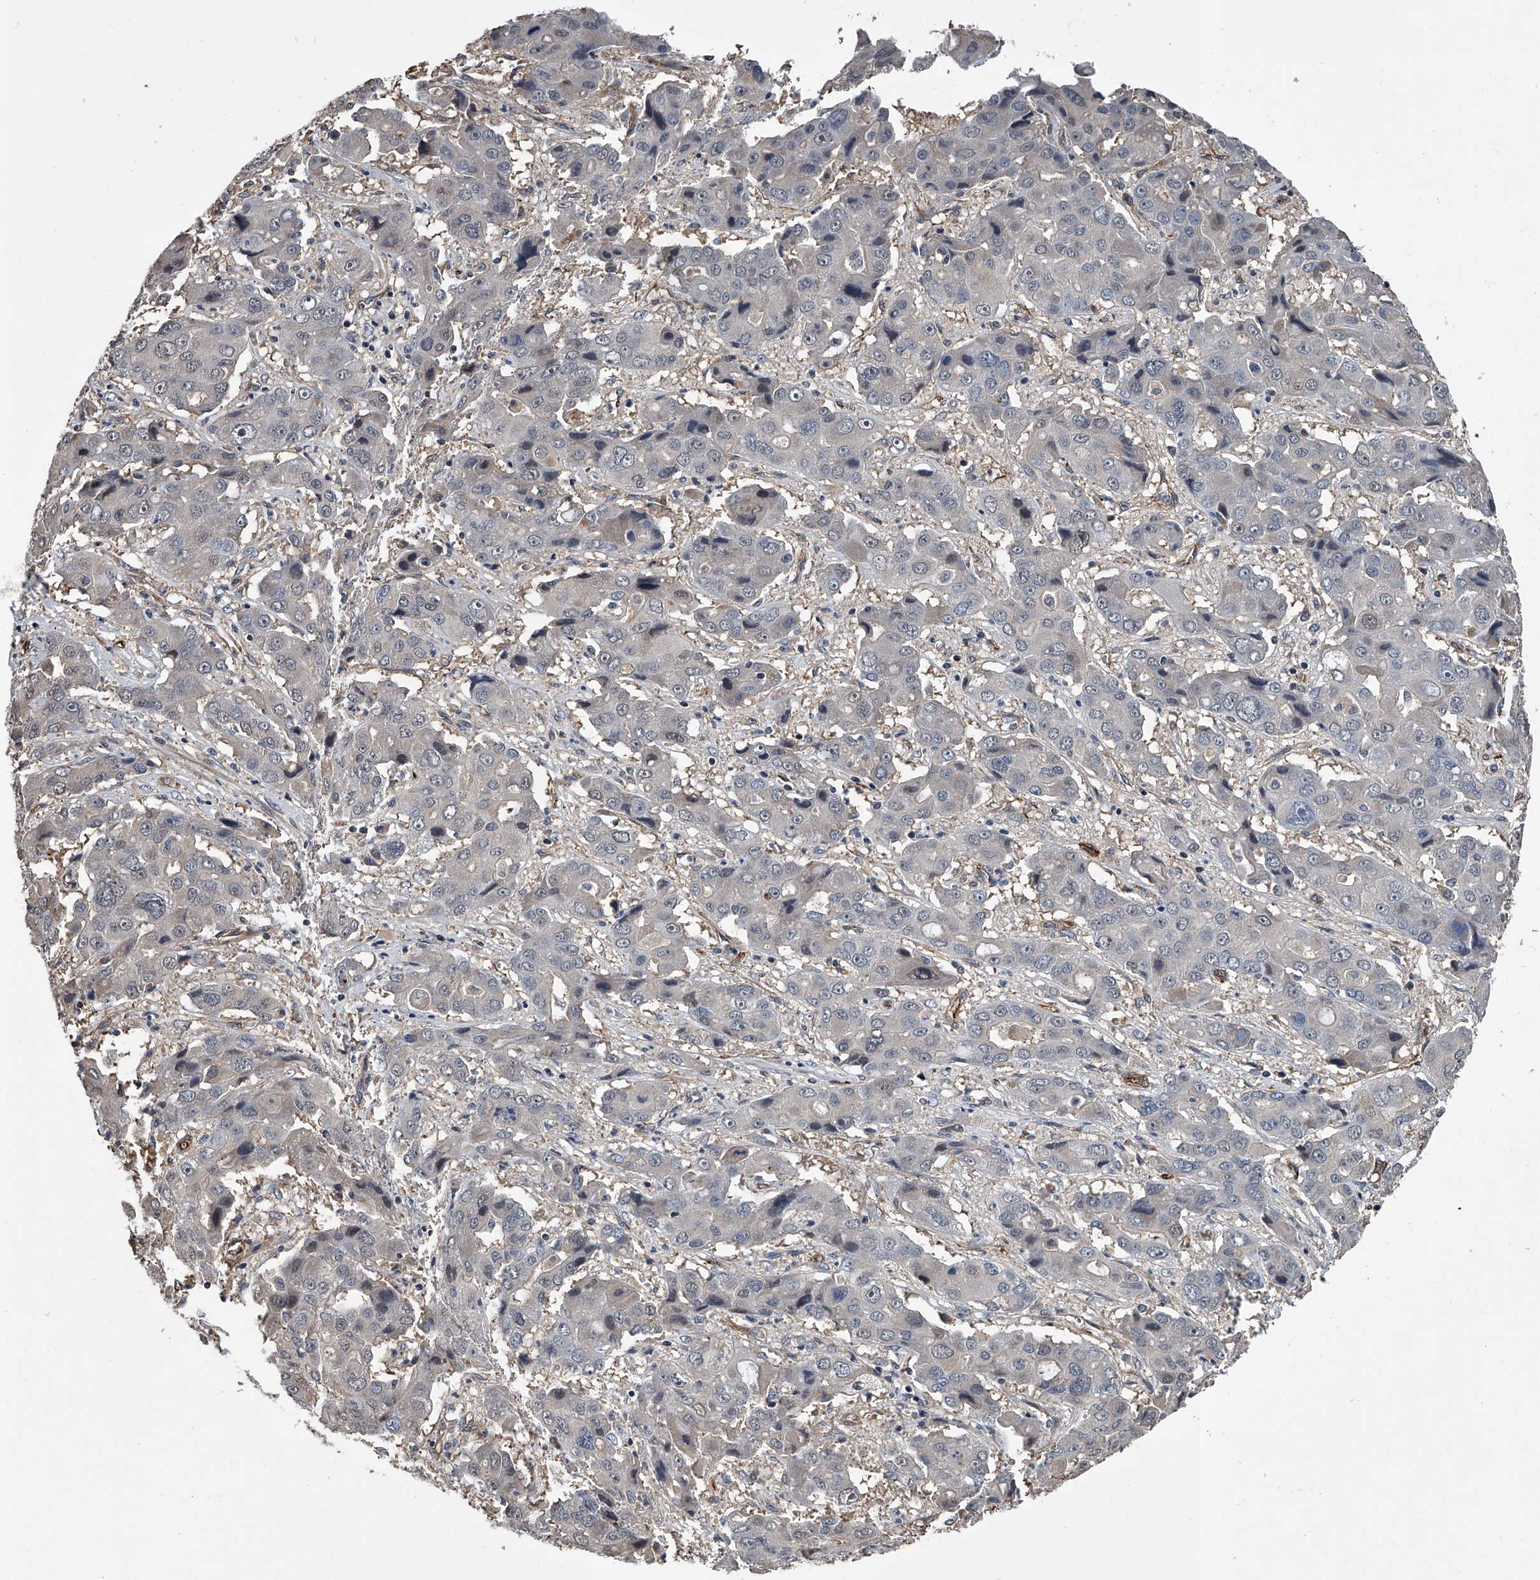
{"staining": {"intensity": "negative", "quantity": "none", "location": "none"}, "tissue": "liver cancer", "cell_type": "Tumor cells", "image_type": "cancer", "snomed": [{"axis": "morphology", "description": "Cholangiocarcinoma"}, {"axis": "topography", "description": "Liver"}], "caption": "Tumor cells show no significant staining in liver cancer. (DAB immunohistochemistry (IHC) with hematoxylin counter stain).", "gene": "LDLRAD2", "patient": {"sex": "male", "age": 67}}